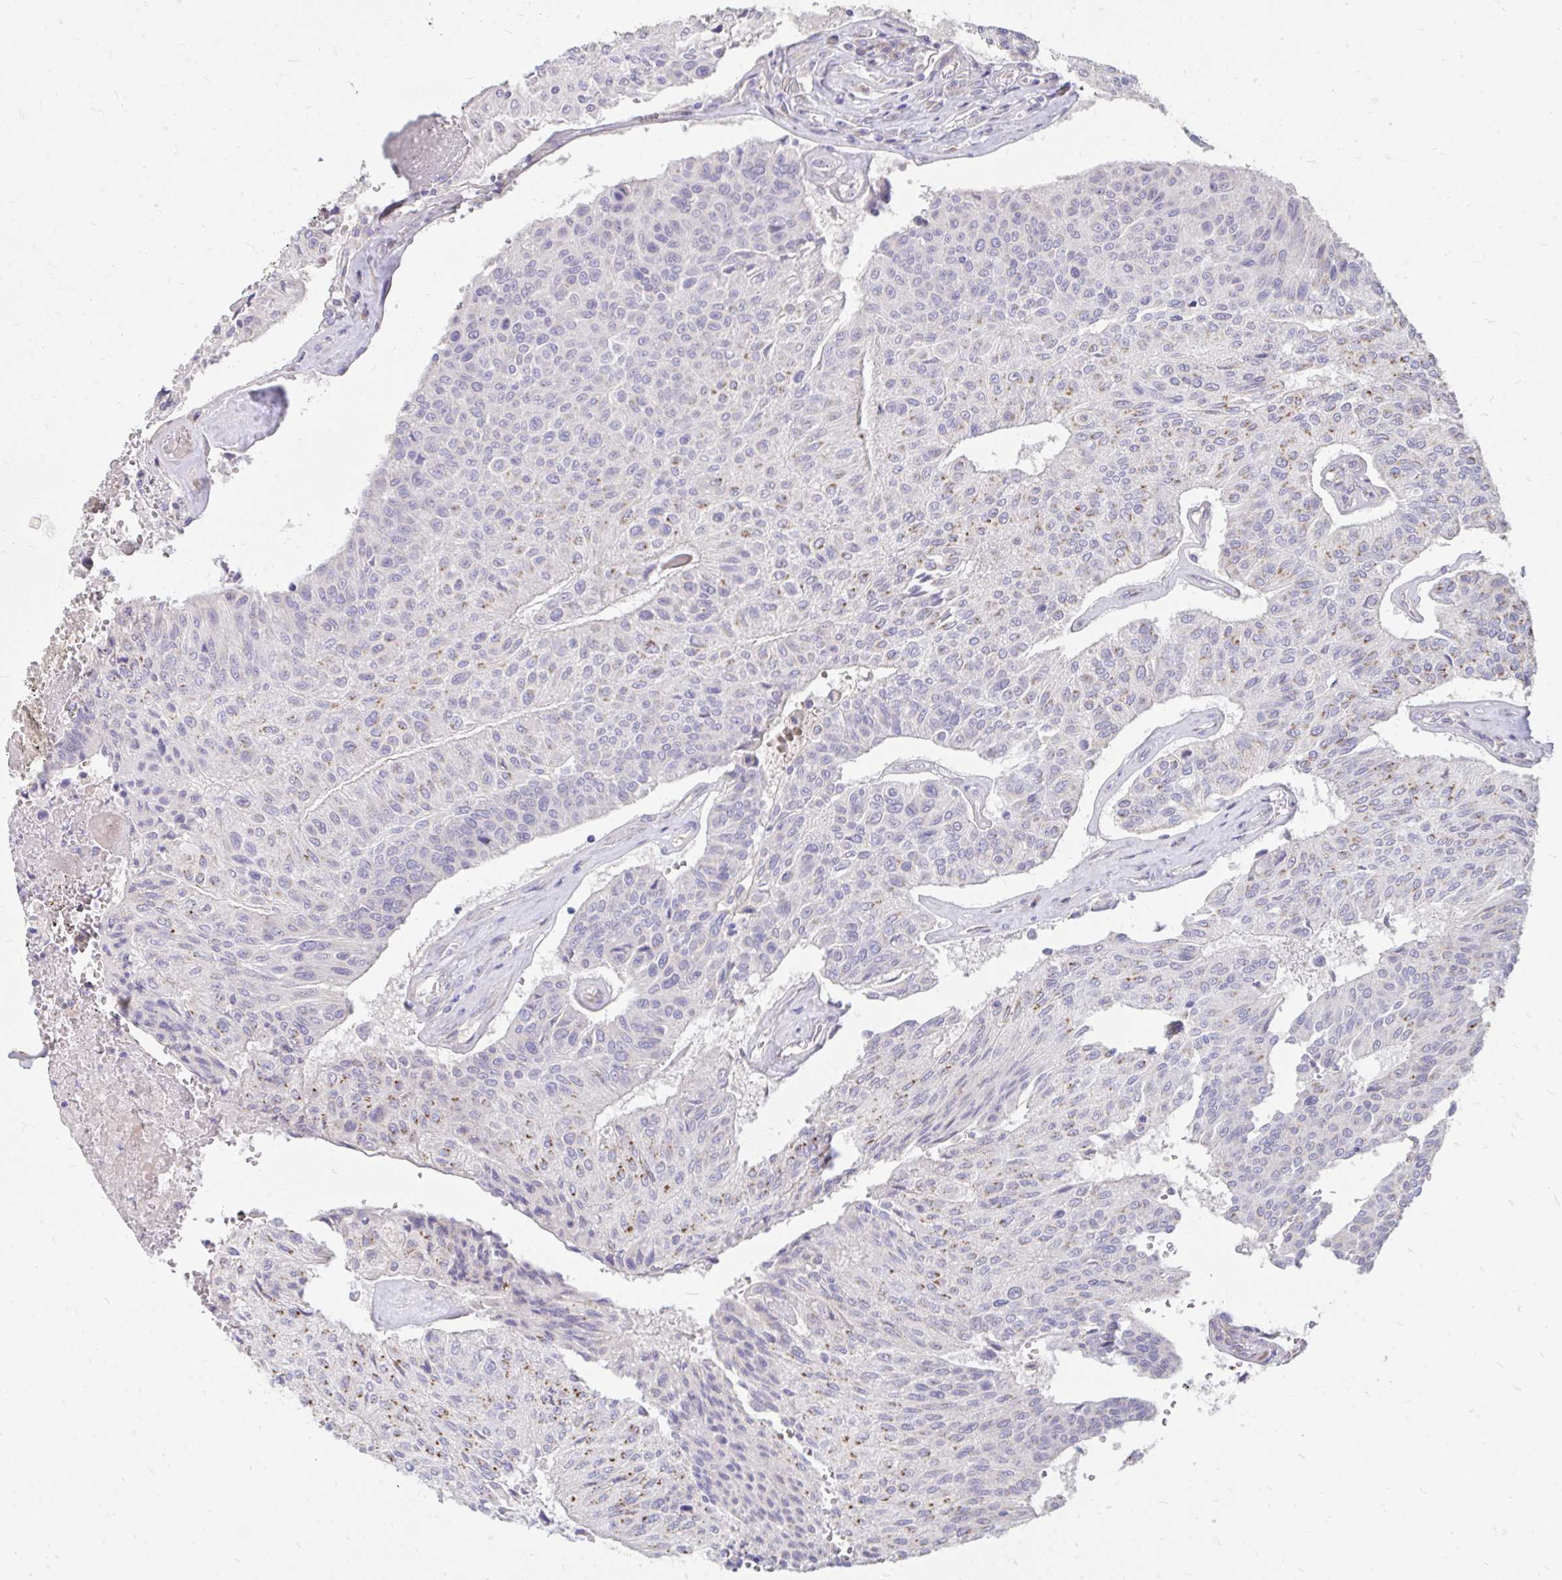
{"staining": {"intensity": "strong", "quantity": "25%-75%", "location": "cytoplasmic/membranous"}, "tissue": "urothelial cancer", "cell_type": "Tumor cells", "image_type": "cancer", "snomed": [{"axis": "morphology", "description": "Urothelial carcinoma, High grade"}, {"axis": "topography", "description": "Urinary bladder"}], "caption": "Urothelial carcinoma (high-grade) tissue demonstrates strong cytoplasmic/membranous expression in about 25%-75% of tumor cells, visualized by immunohistochemistry. The protein of interest is shown in brown color, while the nuclei are stained blue.", "gene": "RAB6B", "patient": {"sex": "male", "age": 66}}